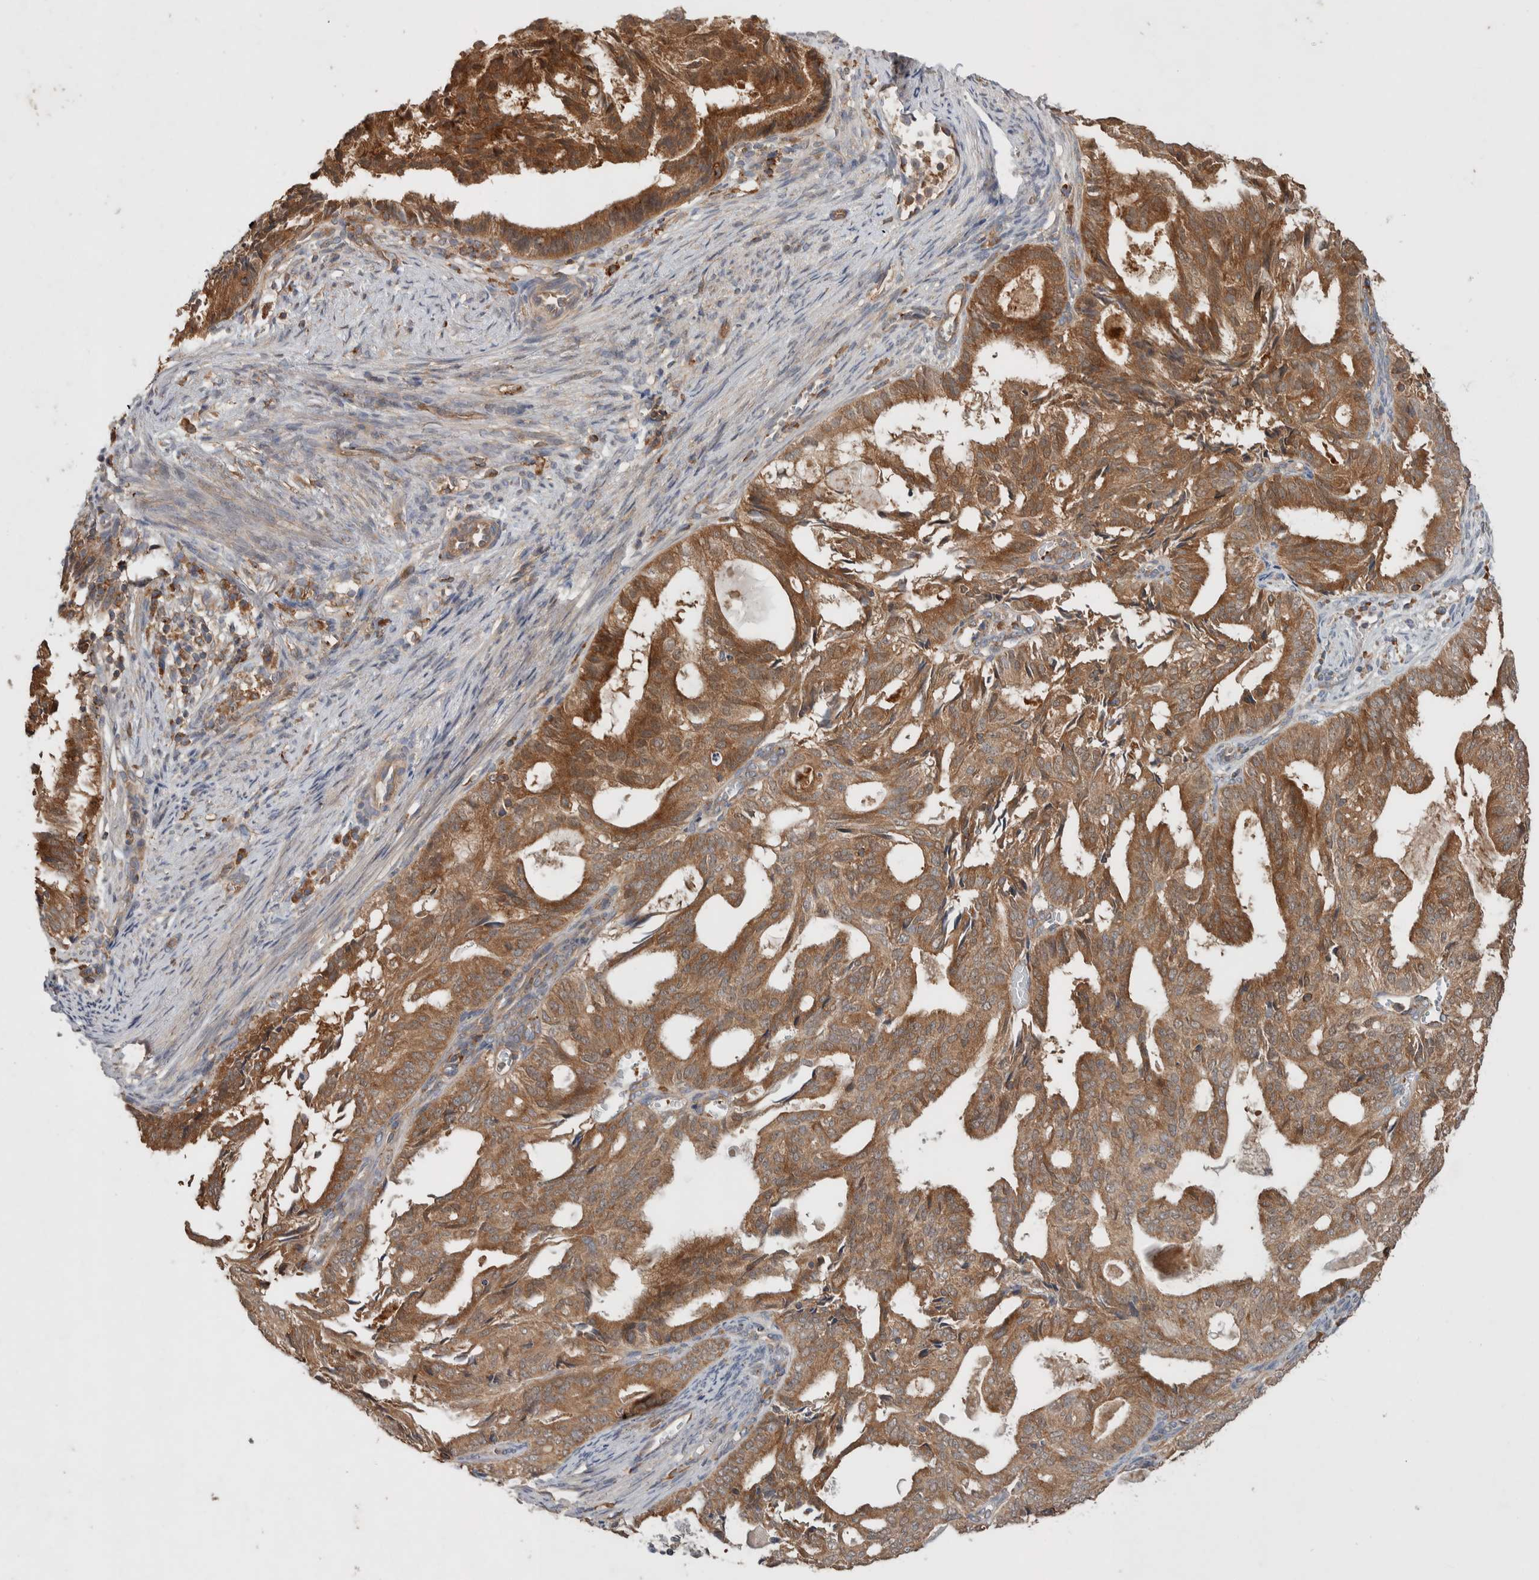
{"staining": {"intensity": "strong", "quantity": ">75%", "location": "cytoplasmic/membranous"}, "tissue": "endometrial cancer", "cell_type": "Tumor cells", "image_type": "cancer", "snomed": [{"axis": "morphology", "description": "Adenocarcinoma, NOS"}, {"axis": "topography", "description": "Endometrium"}], "caption": "Protein staining demonstrates strong cytoplasmic/membranous positivity in about >75% of tumor cells in endometrial adenocarcinoma.", "gene": "DEPTOR", "patient": {"sex": "female", "age": 58}}